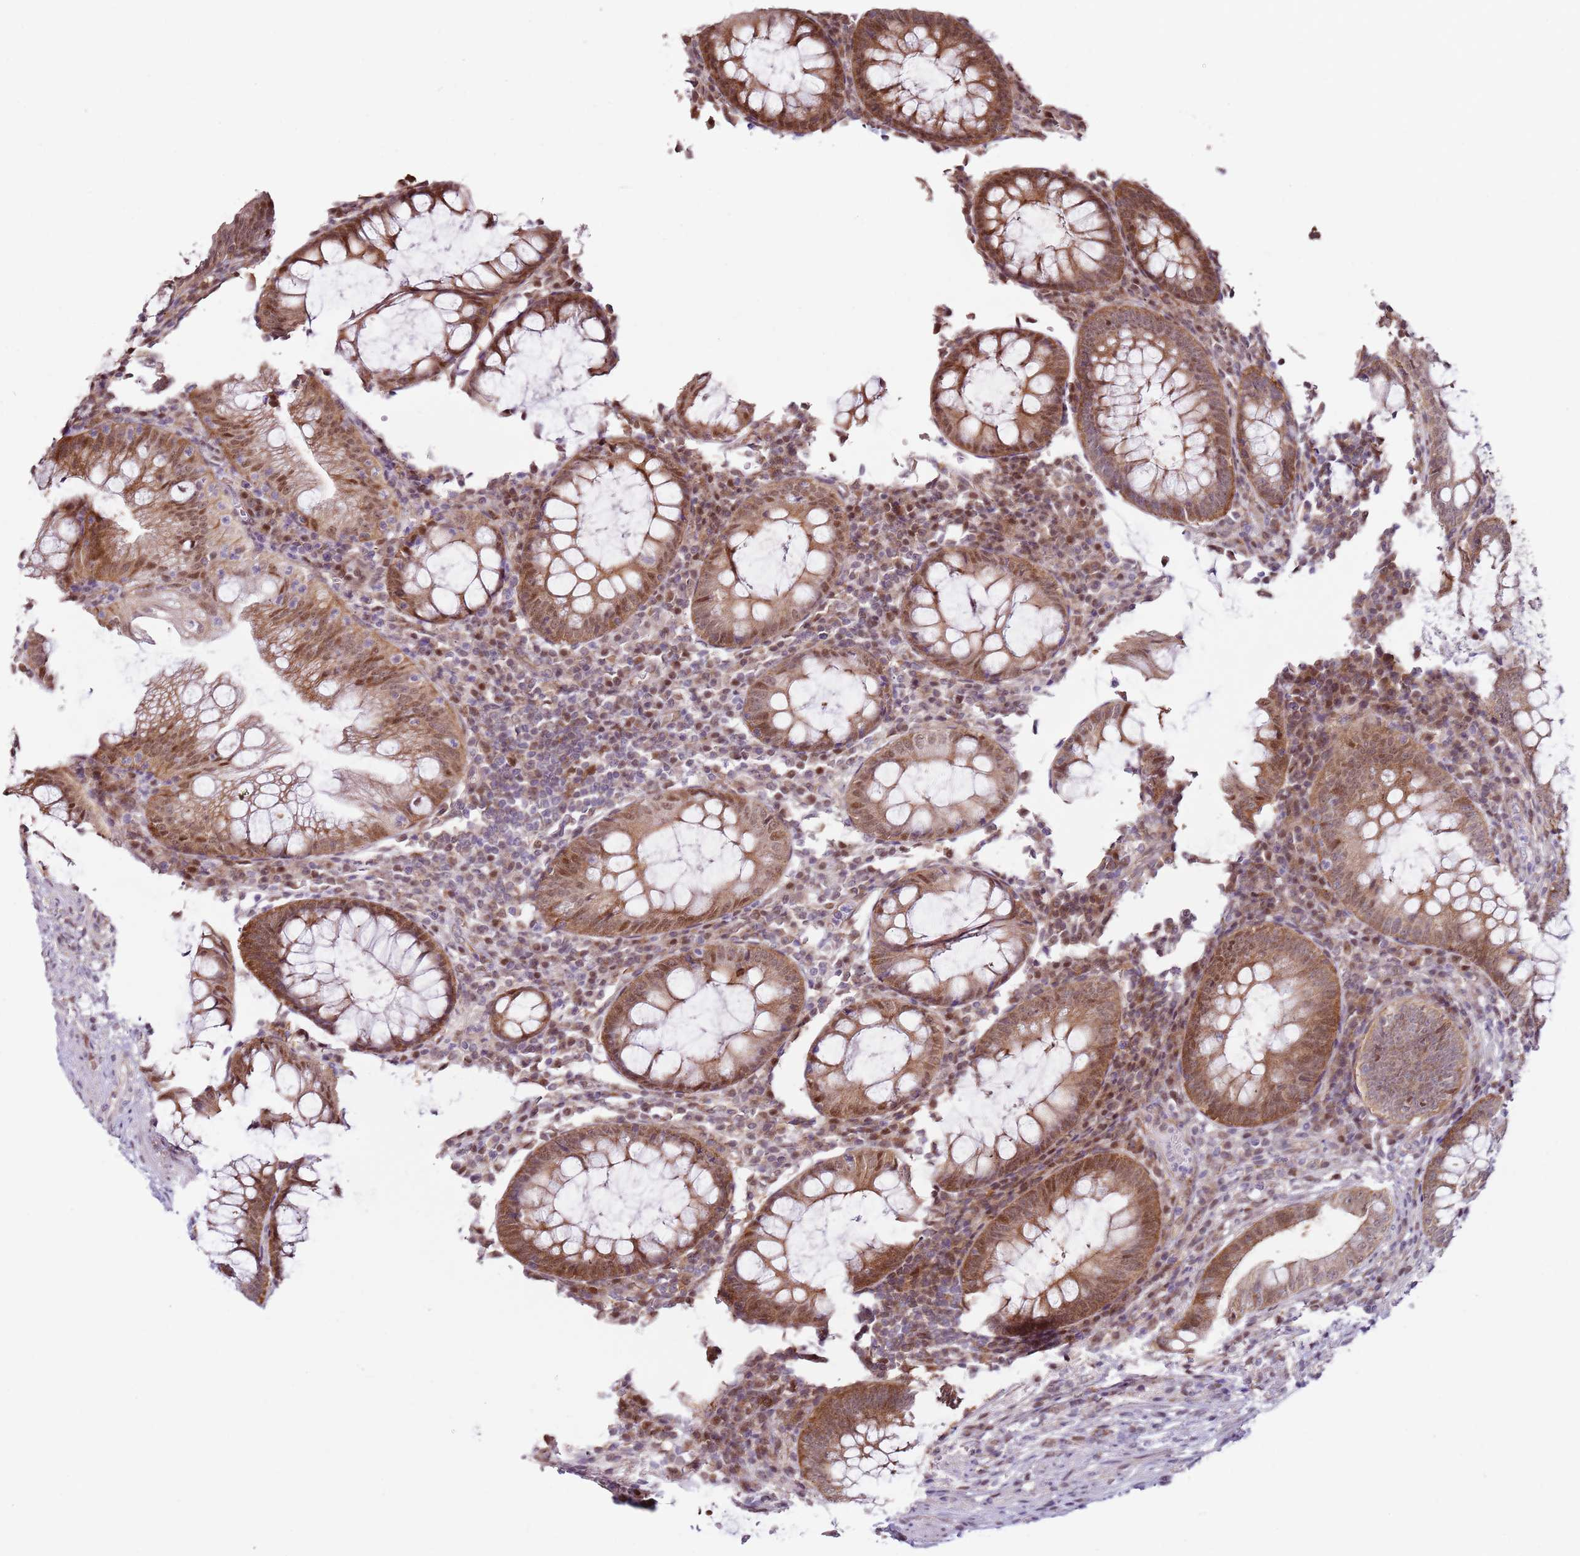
{"staining": {"intensity": "moderate", "quantity": ">75%", "location": "cytoplasmic/membranous,nuclear"}, "tissue": "appendix", "cell_type": "Glandular cells", "image_type": "normal", "snomed": [{"axis": "morphology", "description": "Normal tissue, NOS"}, {"axis": "topography", "description": "Appendix"}], "caption": "Immunohistochemistry of benign human appendix demonstrates medium levels of moderate cytoplasmic/membranous,nuclear staining in about >75% of glandular cells. Nuclei are stained in blue.", "gene": "PSMD4", "patient": {"sex": "male", "age": 83}}